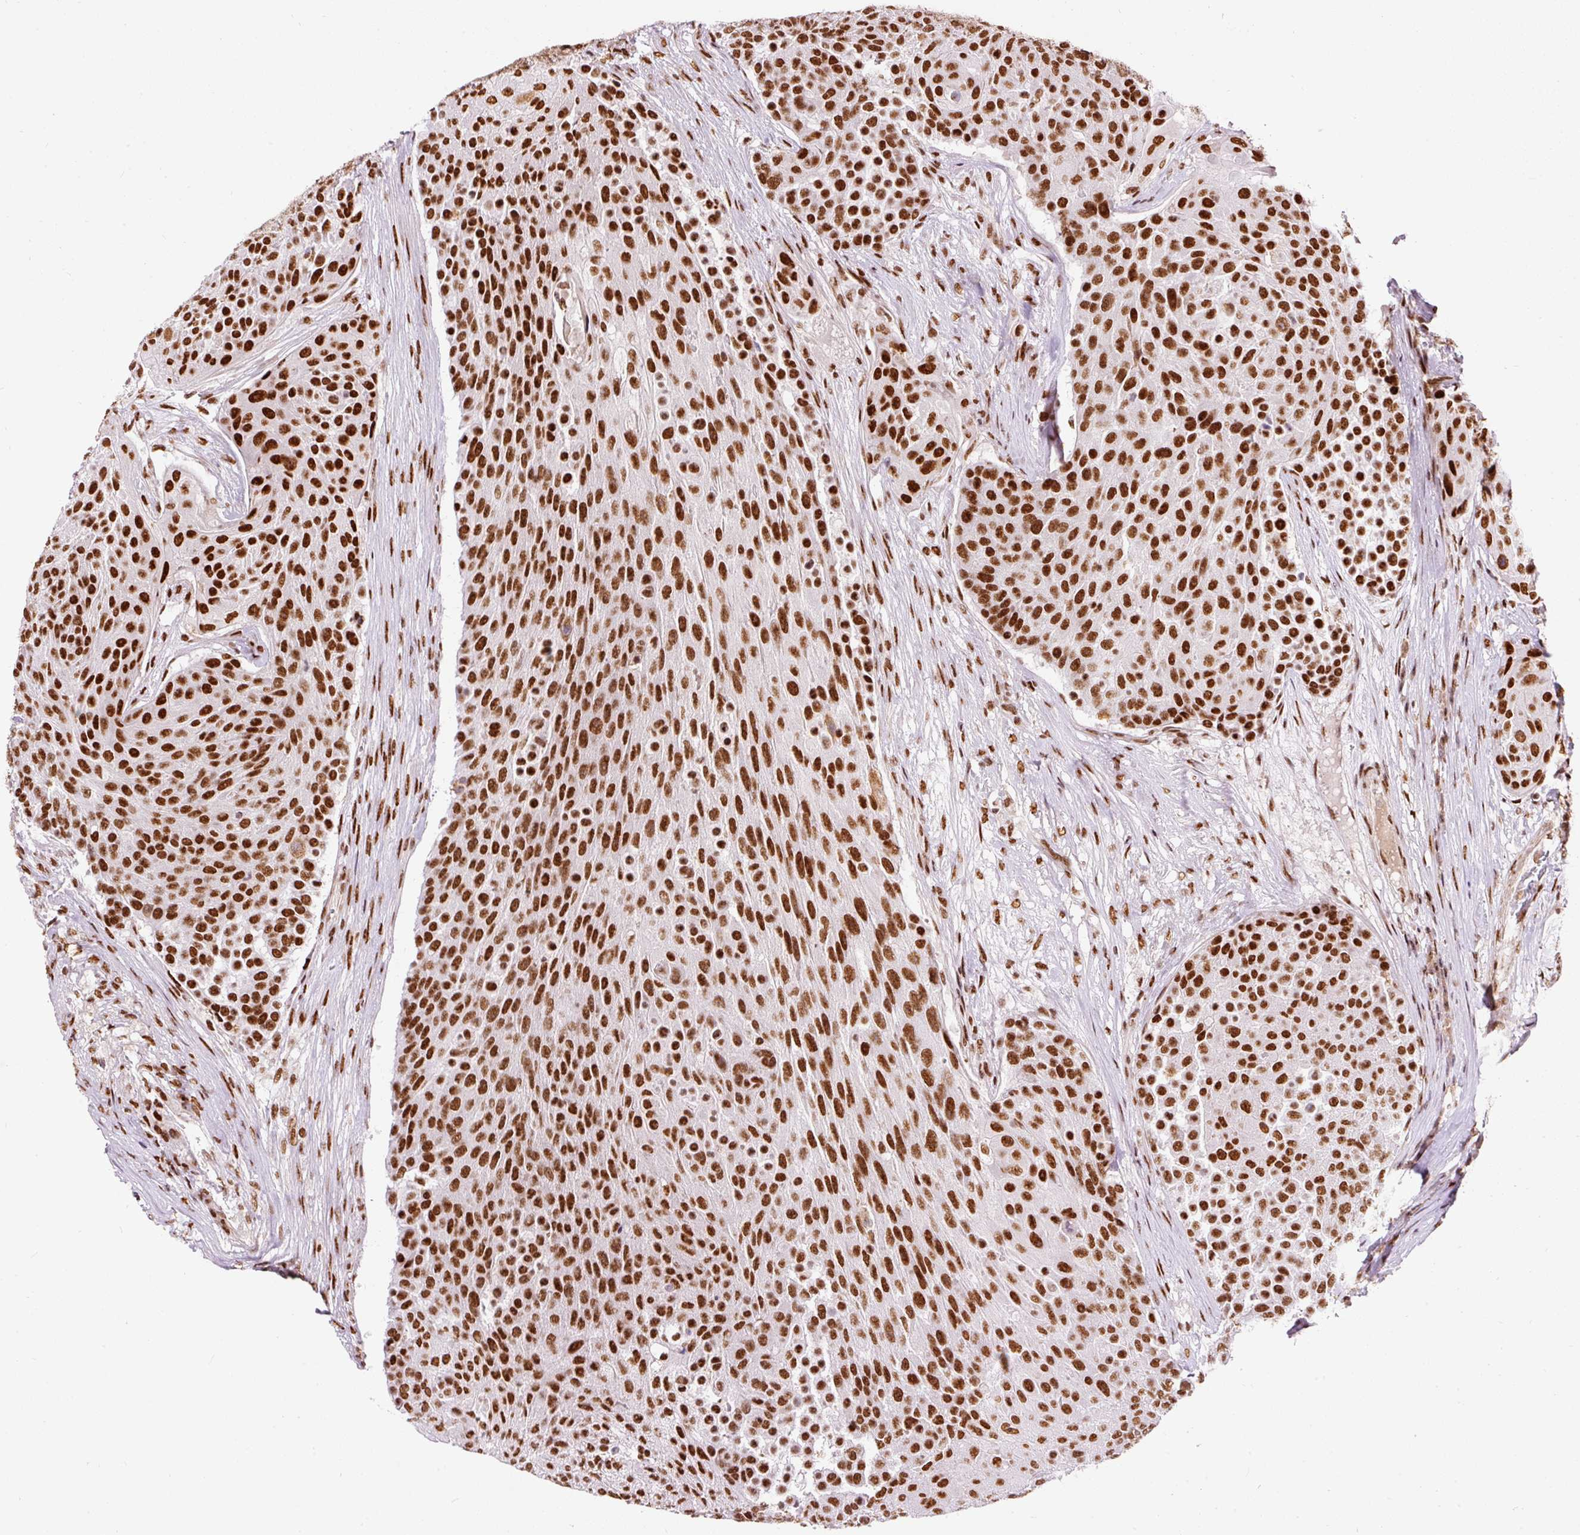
{"staining": {"intensity": "strong", "quantity": ">75%", "location": "nuclear"}, "tissue": "urothelial cancer", "cell_type": "Tumor cells", "image_type": "cancer", "snomed": [{"axis": "morphology", "description": "Urothelial carcinoma, High grade"}, {"axis": "topography", "description": "Urinary bladder"}], "caption": "Immunohistochemistry staining of high-grade urothelial carcinoma, which displays high levels of strong nuclear positivity in approximately >75% of tumor cells indicating strong nuclear protein staining. The staining was performed using DAB (brown) for protein detection and nuclei were counterstained in hematoxylin (blue).", "gene": "HNRNPC", "patient": {"sex": "female", "age": 63}}